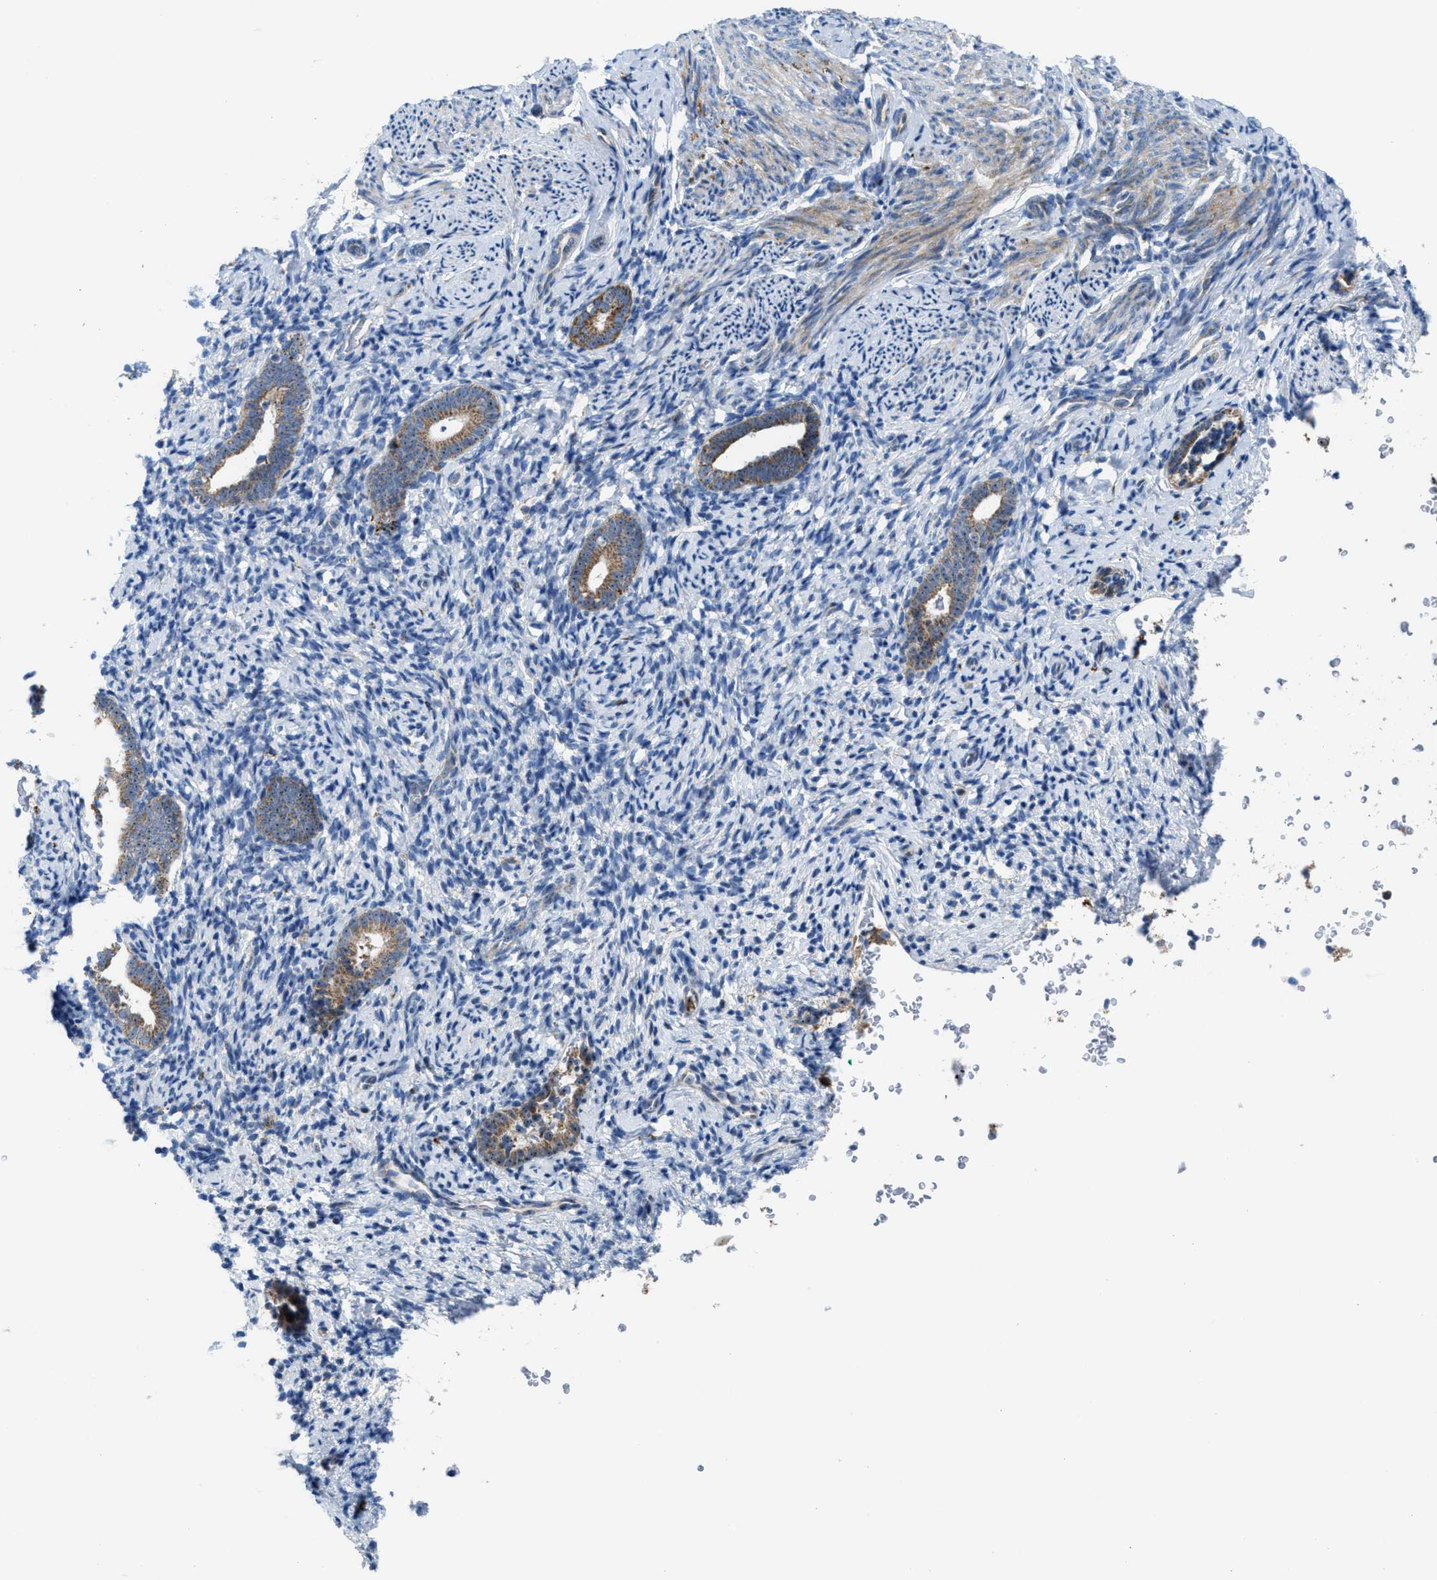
{"staining": {"intensity": "negative", "quantity": "none", "location": "none"}, "tissue": "endometrium", "cell_type": "Cells in endometrial stroma", "image_type": "normal", "snomed": [{"axis": "morphology", "description": "Normal tissue, NOS"}, {"axis": "topography", "description": "Endometrium"}], "caption": "Immunohistochemical staining of unremarkable human endometrium displays no significant positivity in cells in endometrial stroma.", "gene": "TPH1", "patient": {"sex": "female", "age": 51}}